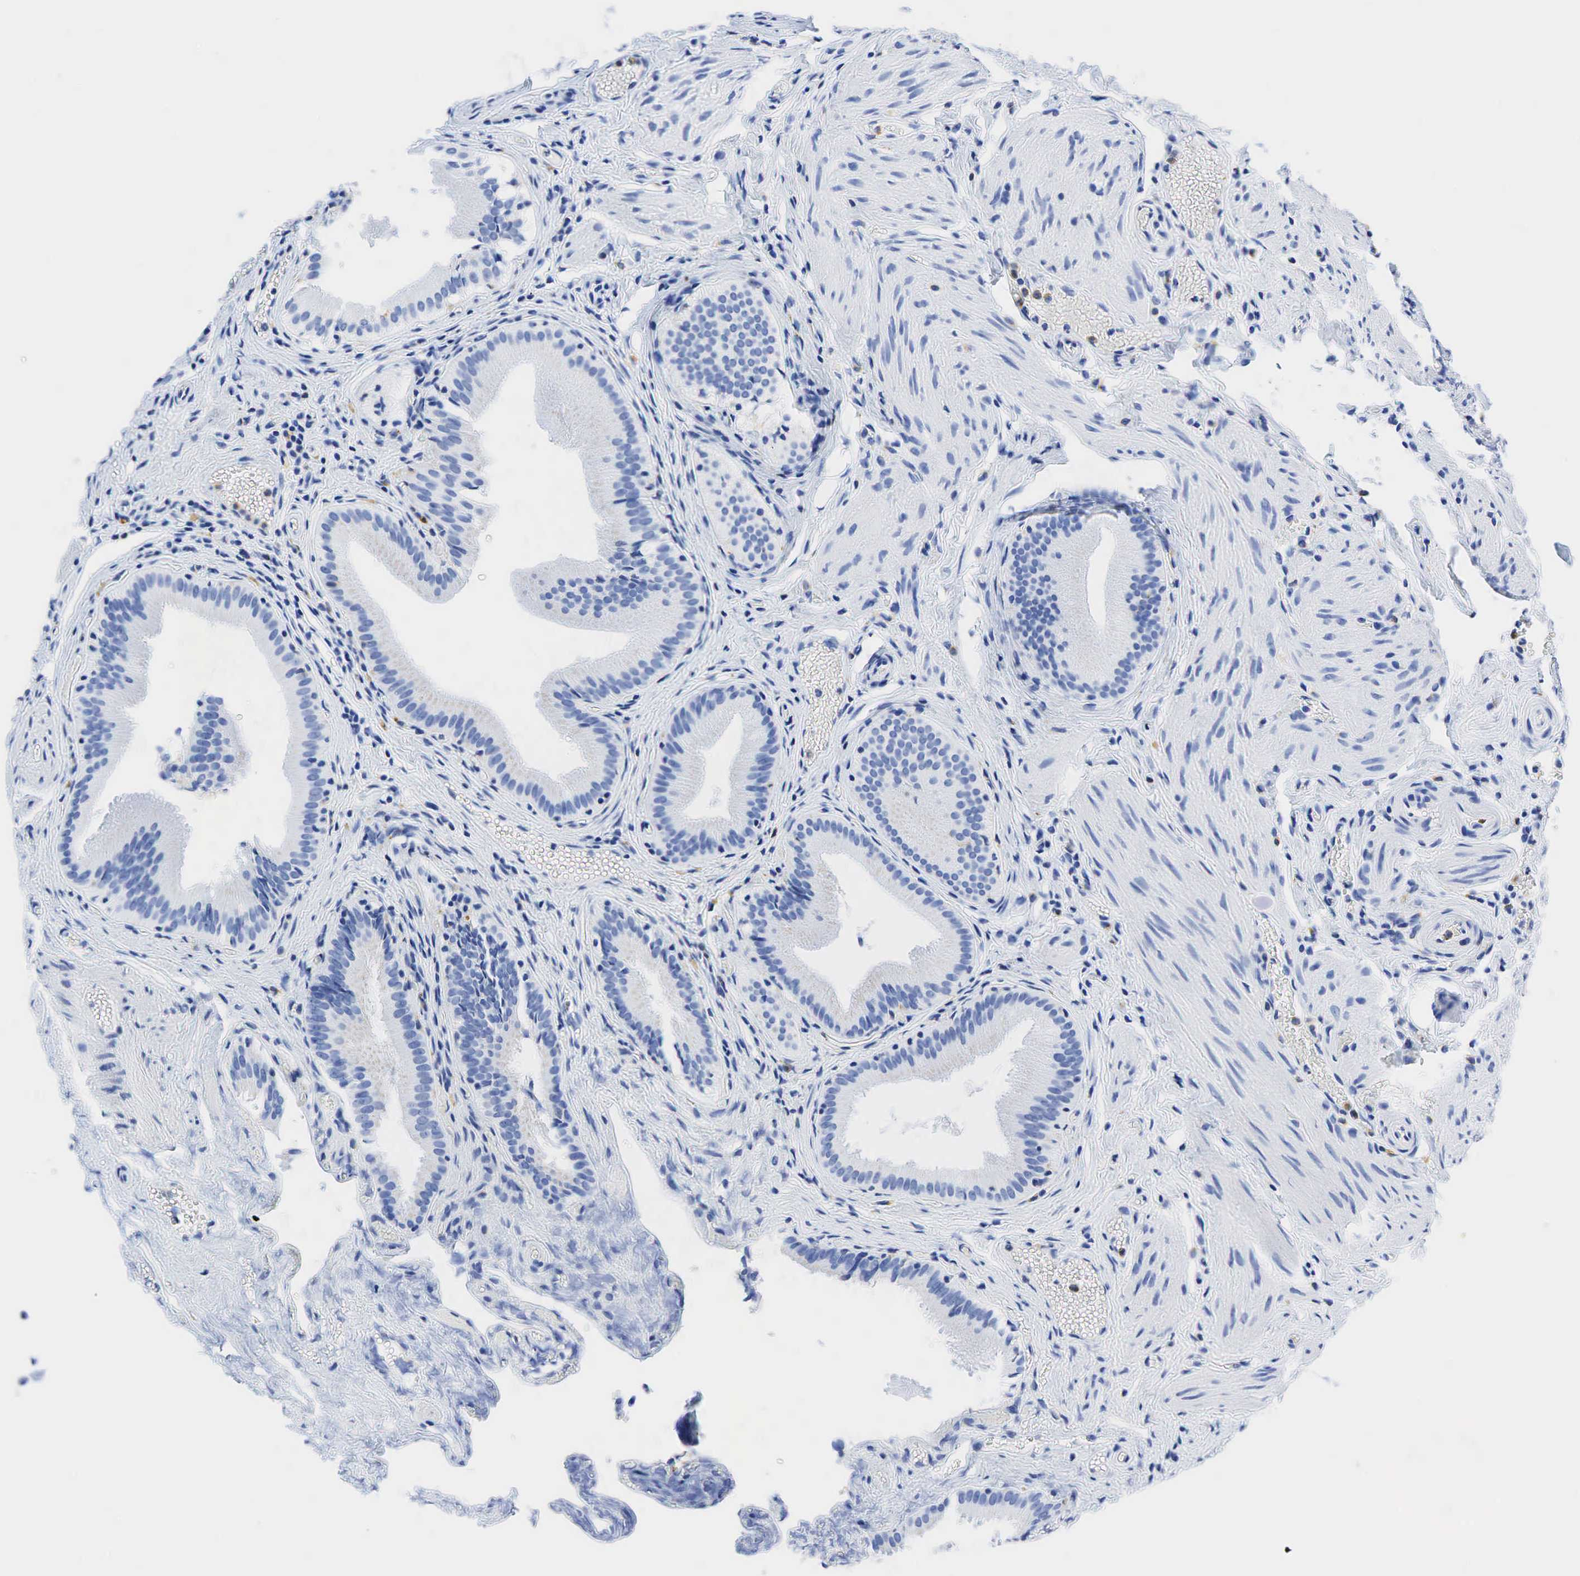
{"staining": {"intensity": "weak", "quantity": "<25%", "location": "cytoplasmic/membranous"}, "tissue": "gallbladder", "cell_type": "Glandular cells", "image_type": "normal", "snomed": [{"axis": "morphology", "description": "Normal tissue, NOS"}, {"axis": "topography", "description": "Gallbladder"}], "caption": "Immunohistochemical staining of normal human gallbladder demonstrates no significant expression in glandular cells. Brightfield microscopy of immunohistochemistry (IHC) stained with DAB (brown) and hematoxylin (blue), captured at high magnification.", "gene": "CD68", "patient": {"sex": "female", "age": 44}}